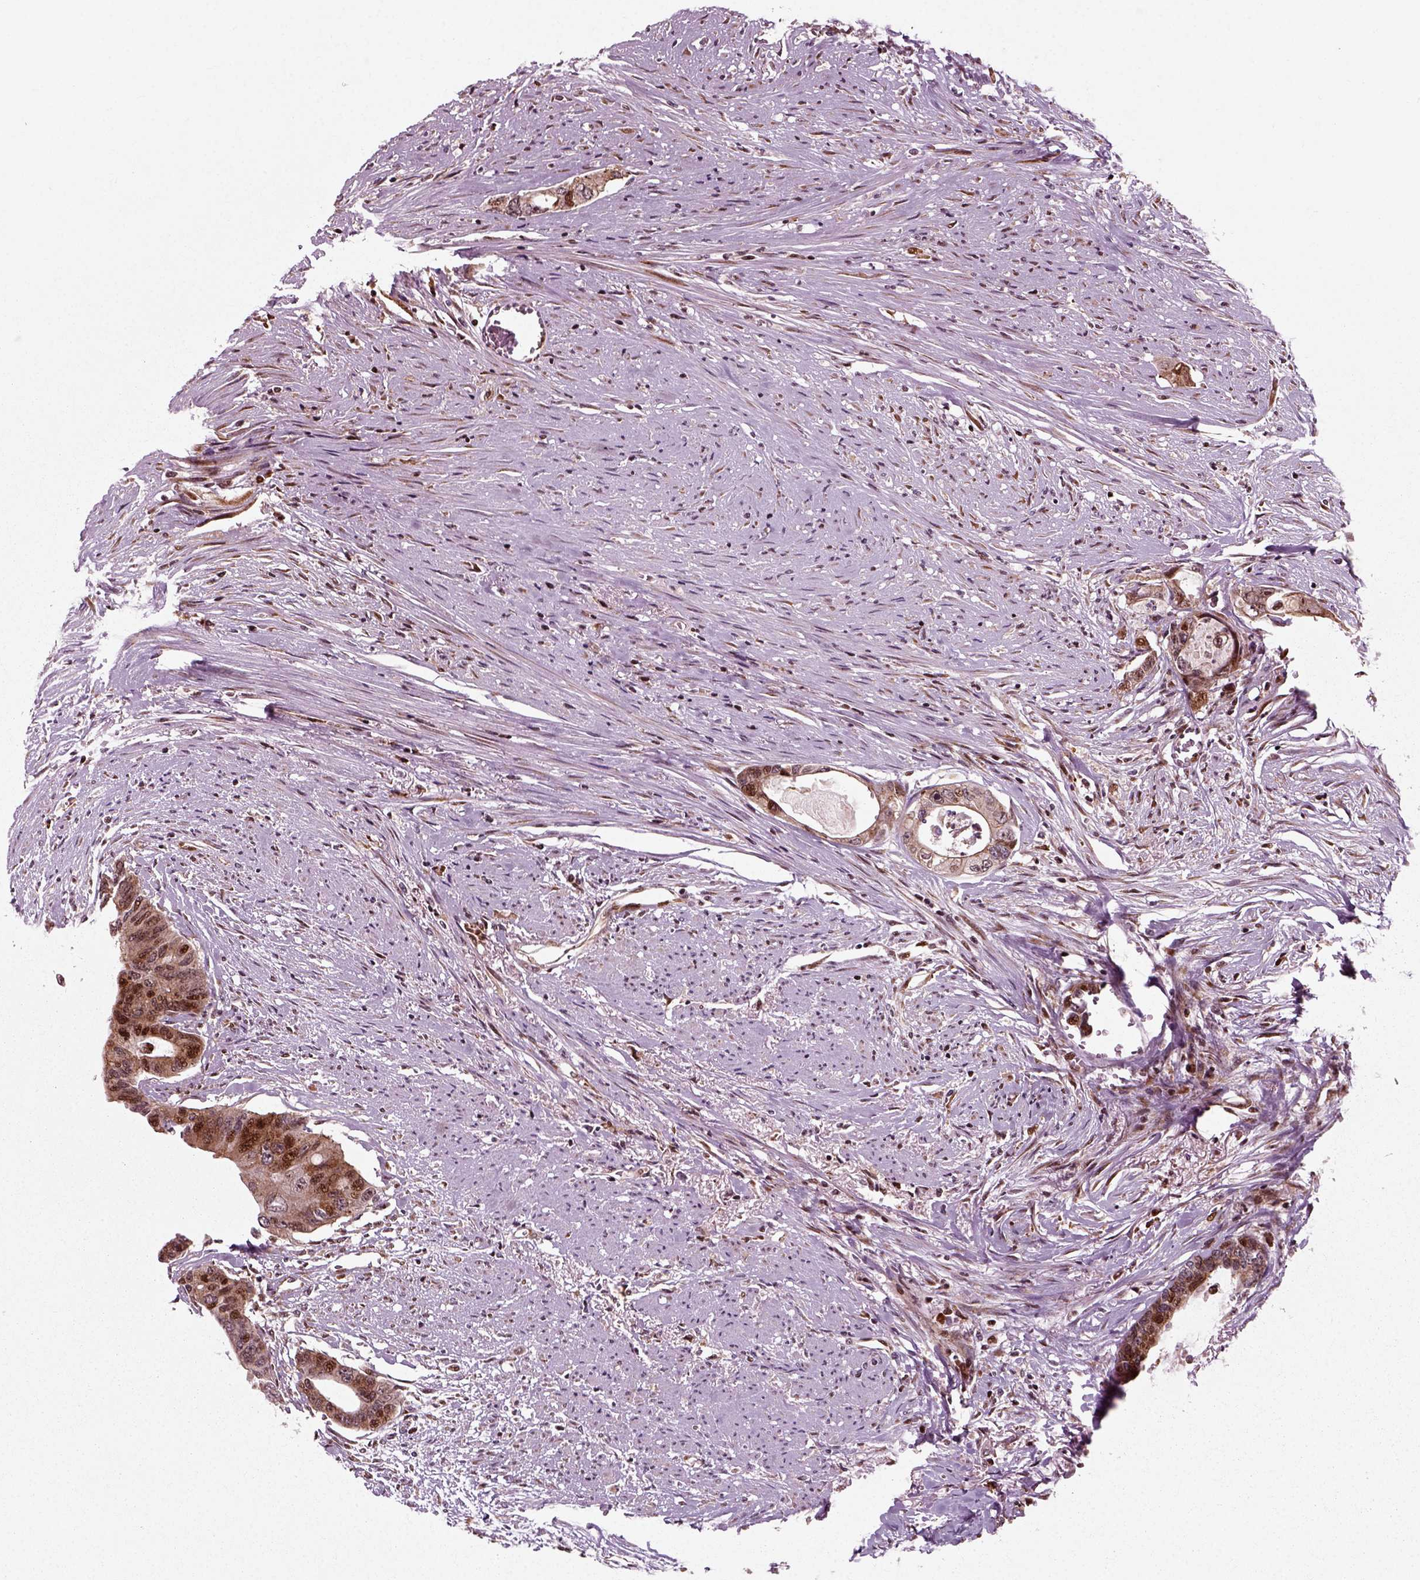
{"staining": {"intensity": "strong", "quantity": "25%-75%", "location": "cytoplasmic/membranous,nuclear"}, "tissue": "colorectal cancer", "cell_type": "Tumor cells", "image_type": "cancer", "snomed": [{"axis": "morphology", "description": "Adenocarcinoma, NOS"}, {"axis": "topography", "description": "Rectum"}], "caption": "A photomicrograph of human colorectal adenocarcinoma stained for a protein demonstrates strong cytoplasmic/membranous and nuclear brown staining in tumor cells. The staining was performed using DAB (3,3'-diaminobenzidine), with brown indicating positive protein expression. Nuclei are stained blue with hematoxylin.", "gene": "CDC14A", "patient": {"sex": "male", "age": 59}}